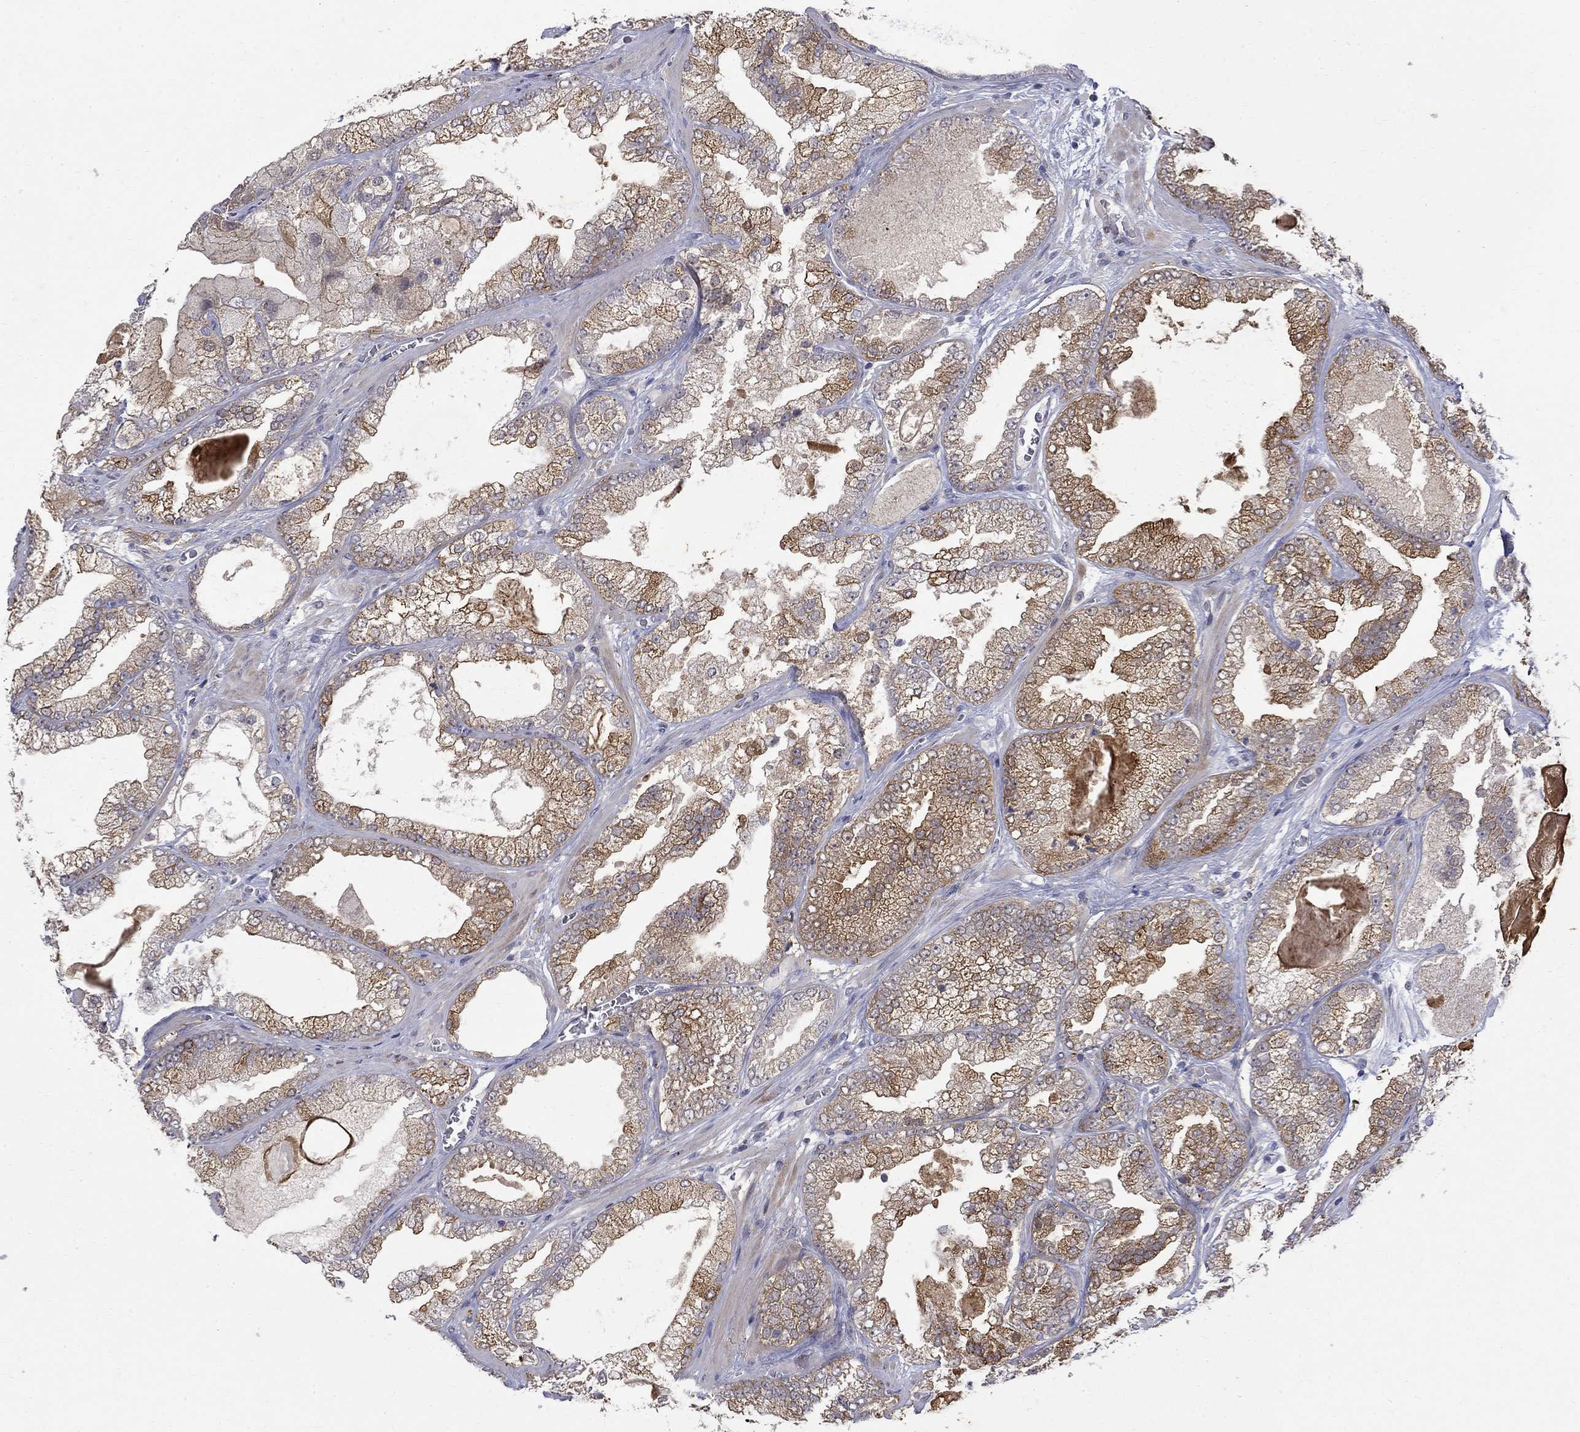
{"staining": {"intensity": "strong", "quantity": "<25%", "location": "cytoplasmic/membranous"}, "tissue": "prostate cancer", "cell_type": "Tumor cells", "image_type": "cancer", "snomed": [{"axis": "morphology", "description": "Adenocarcinoma, Low grade"}, {"axis": "topography", "description": "Prostate"}], "caption": "Protein expression analysis of prostate low-grade adenocarcinoma exhibits strong cytoplasmic/membranous expression in about <25% of tumor cells.", "gene": "PCBP3", "patient": {"sex": "male", "age": 57}}